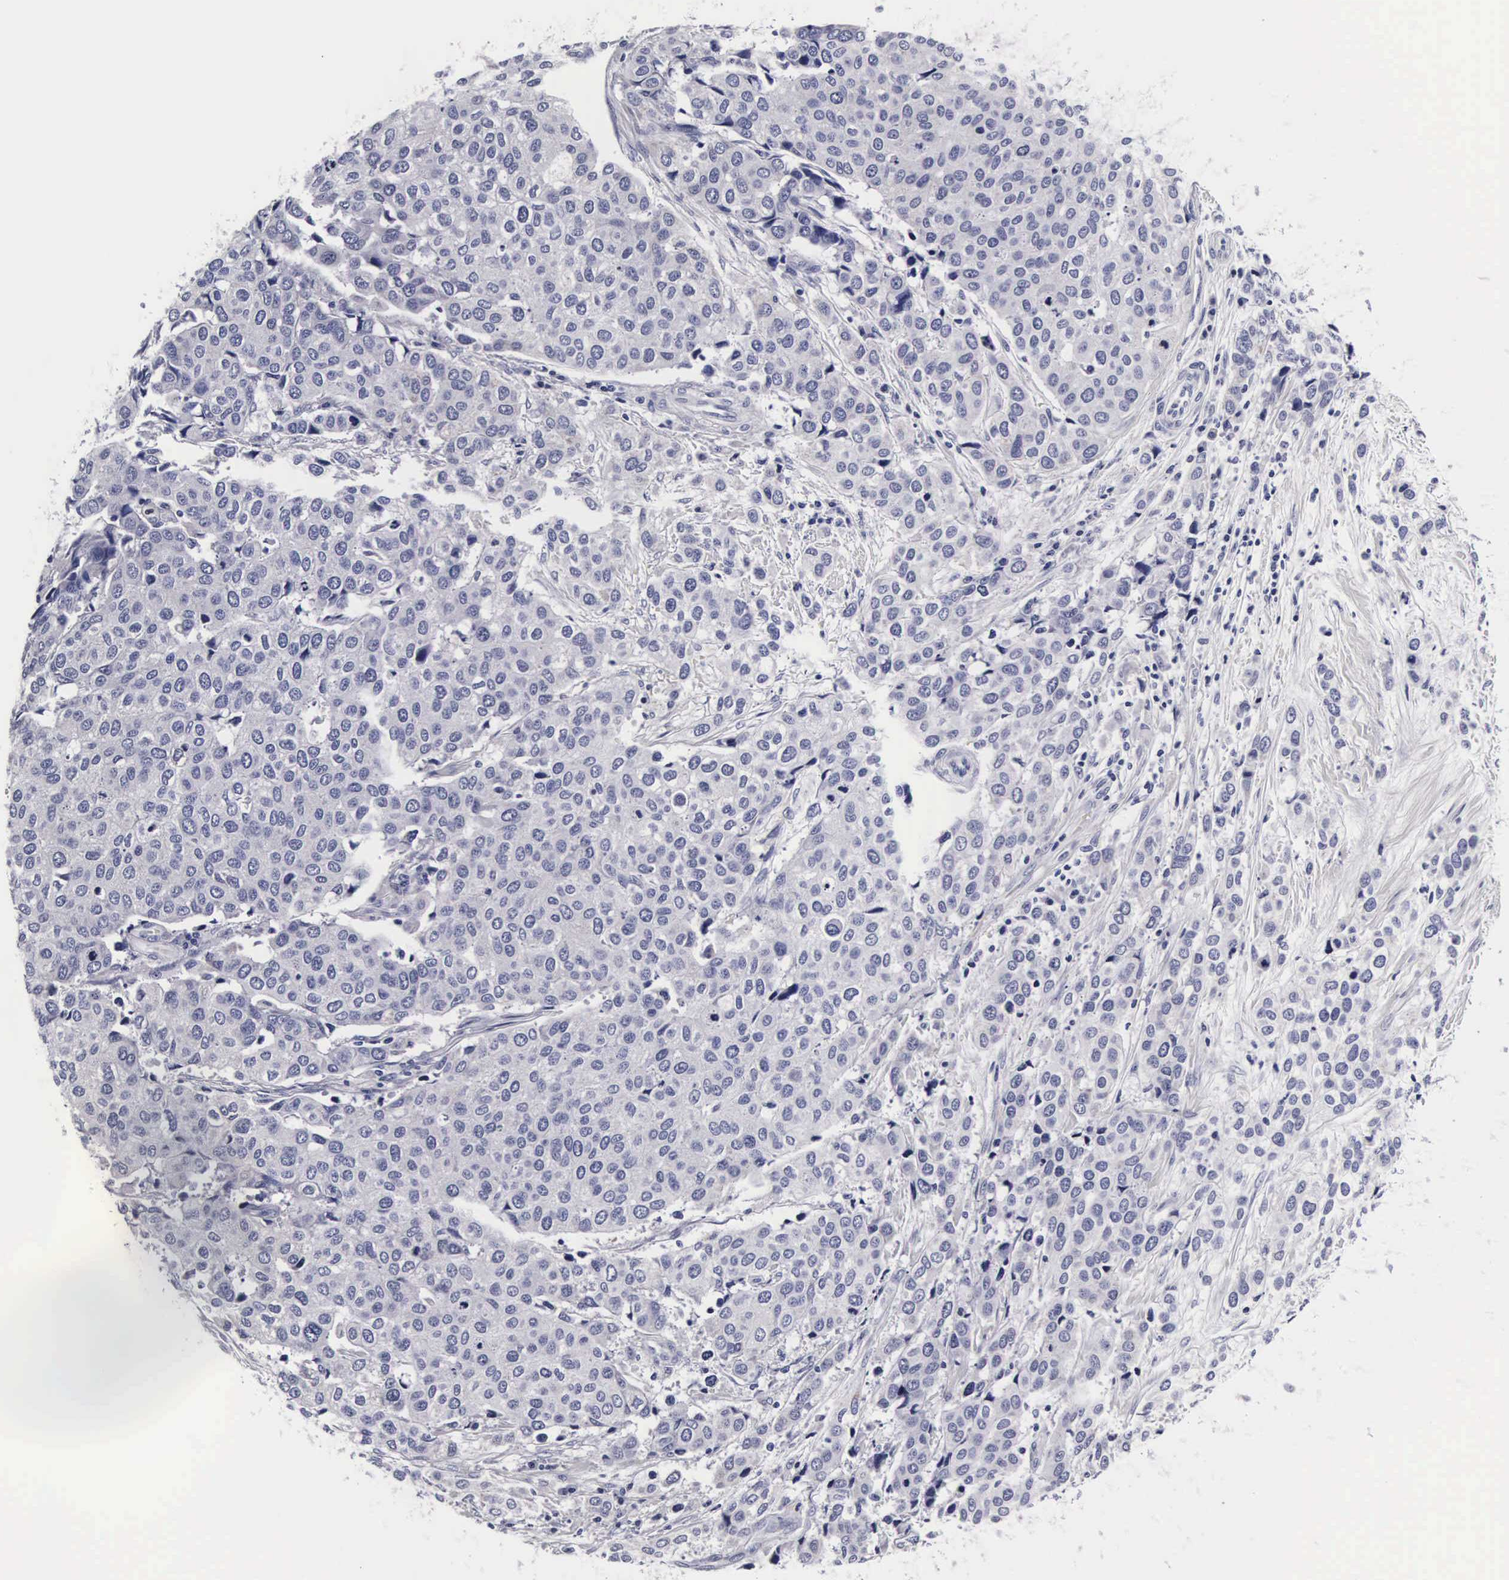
{"staining": {"intensity": "negative", "quantity": "none", "location": "none"}, "tissue": "cervical cancer", "cell_type": "Tumor cells", "image_type": "cancer", "snomed": [{"axis": "morphology", "description": "Squamous cell carcinoma, NOS"}, {"axis": "topography", "description": "Cervix"}], "caption": "Immunohistochemical staining of cervical squamous cell carcinoma shows no significant positivity in tumor cells.", "gene": "RNASE6", "patient": {"sex": "female", "age": 54}}